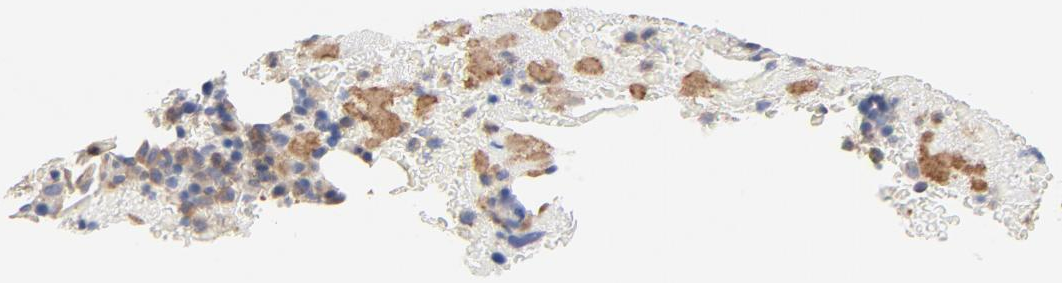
{"staining": {"intensity": "moderate", "quantity": "25%-75%", "location": "cytoplasmic/membranous"}, "tissue": "bone marrow", "cell_type": "Hematopoietic cells", "image_type": "normal", "snomed": [{"axis": "morphology", "description": "Normal tissue, NOS"}, {"axis": "topography", "description": "Bone marrow"}], "caption": "Bone marrow stained with immunohistochemistry (IHC) reveals moderate cytoplasmic/membranous expression in approximately 25%-75% of hematopoietic cells.", "gene": "STRN3", "patient": {"sex": "male", "age": 76}}